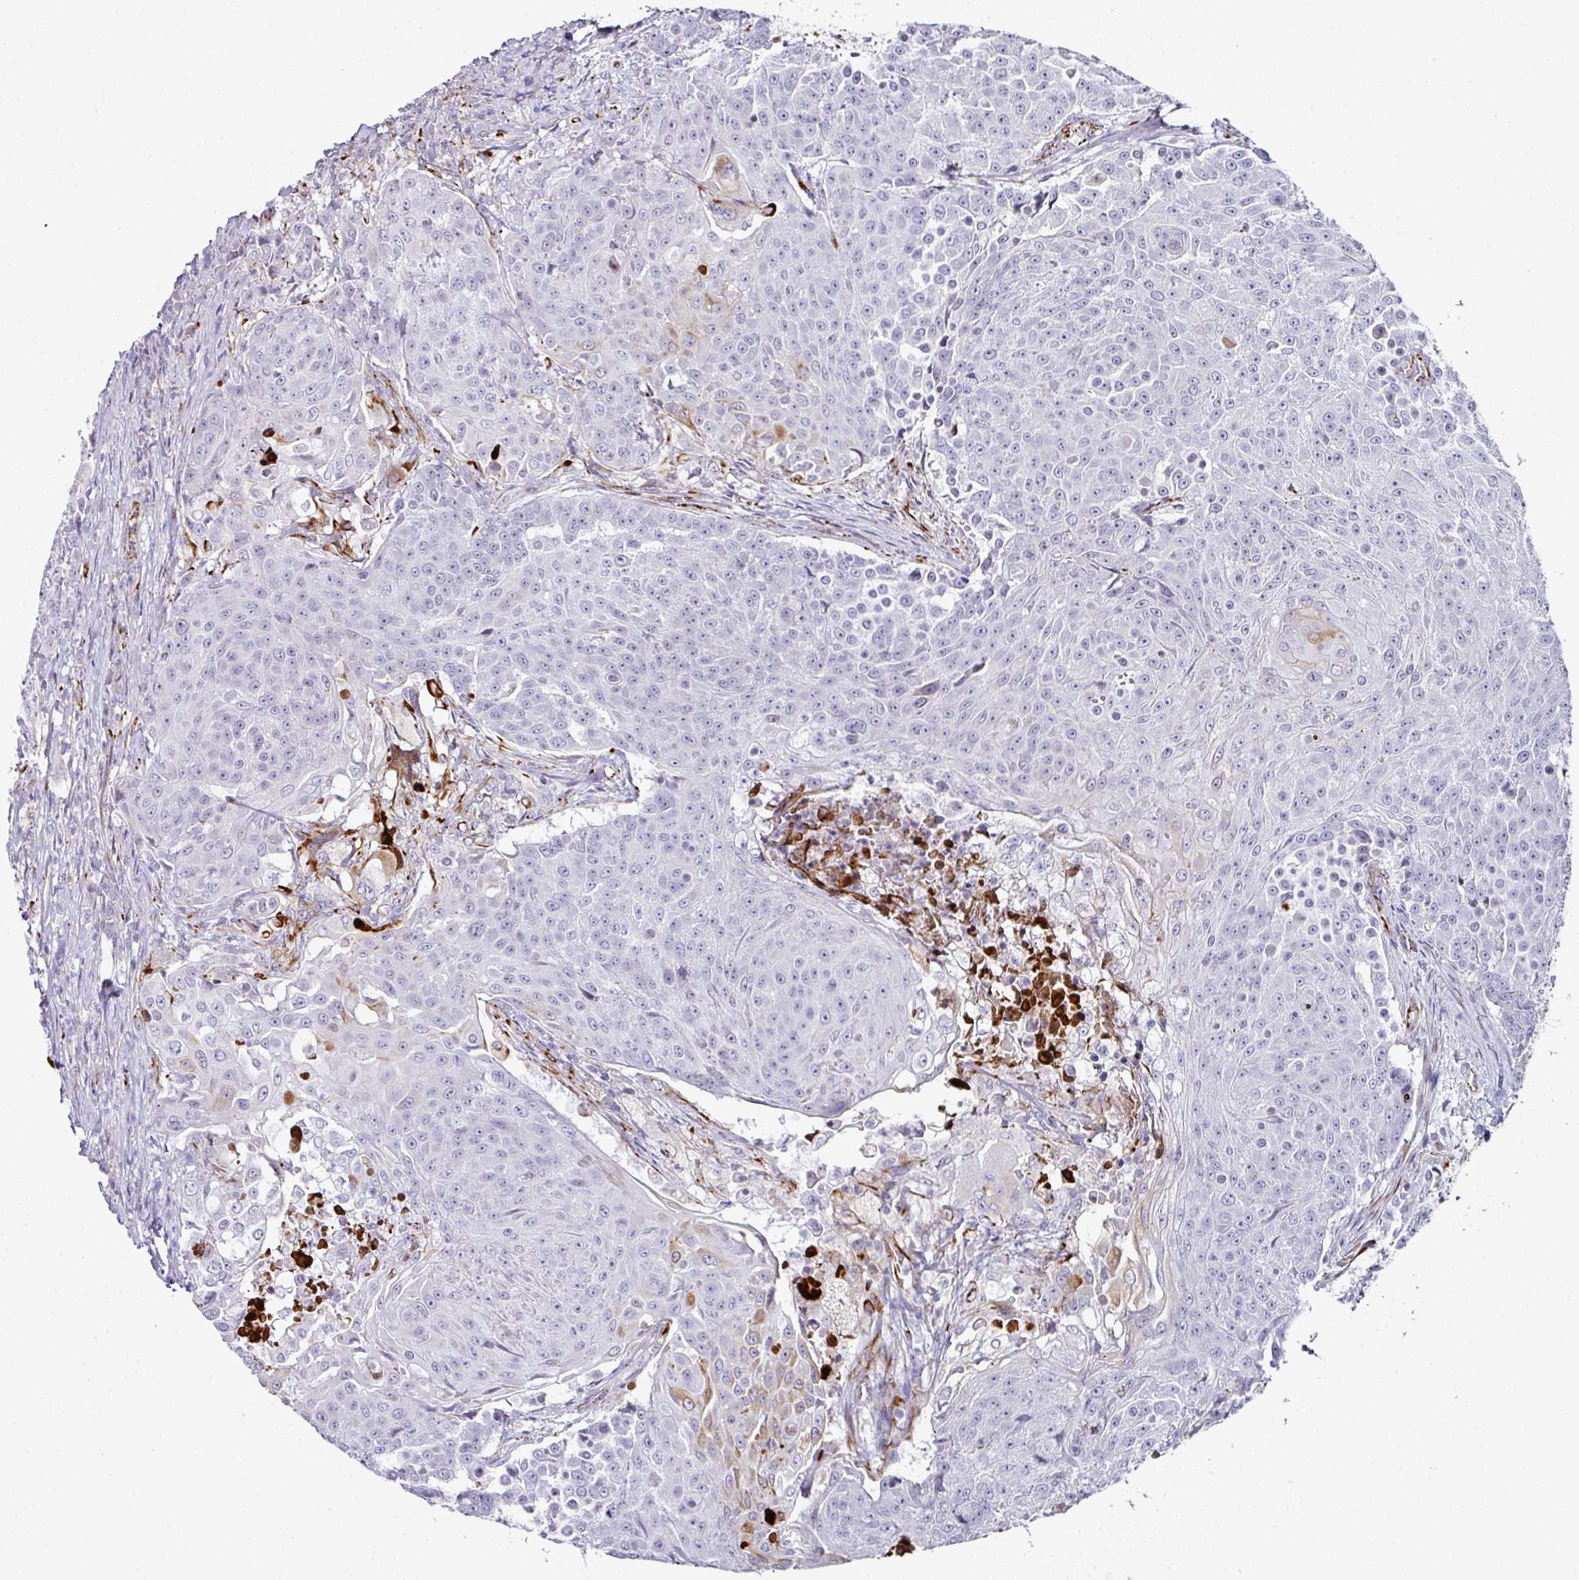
{"staining": {"intensity": "moderate", "quantity": "<25%", "location": "cytoplasmic/membranous"}, "tissue": "urothelial cancer", "cell_type": "Tumor cells", "image_type": "cancer", "snomed": [{"axis": "morphology", "description": "Urothelial carcinoma, High grade"}, {"axis": "topography", "description": "Urinary bladder"}], "caption": "Immunohistochemistry photomicrograph of urothelial cancer stained for a protein (brown), which displays low levels of moderate cytoplasmic/membranous positivity in about <25% of tumor cells.", "gene": "TMPRSS9", "patient": {"sex": "female", "age": 63}}